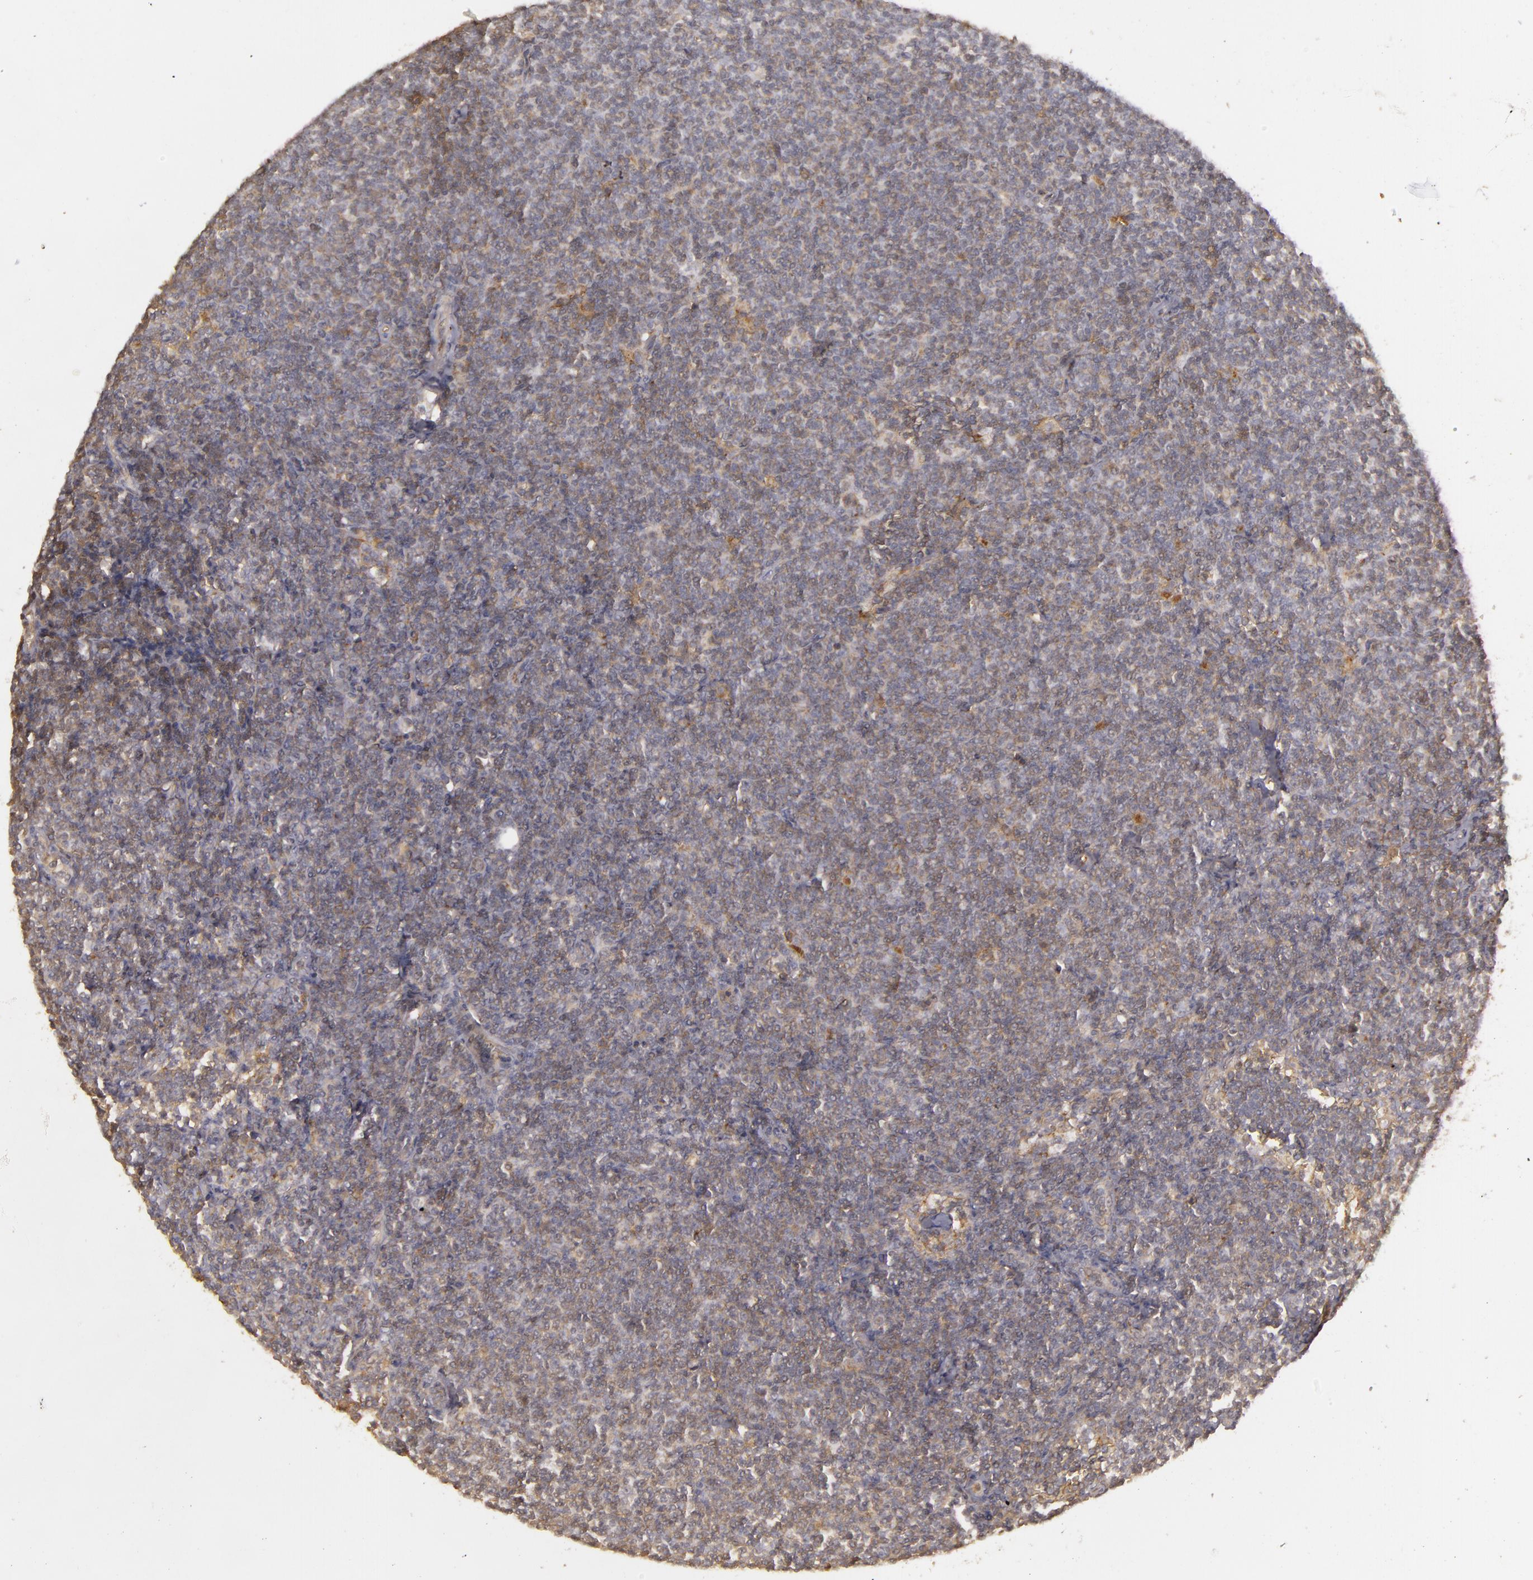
{"staining": {"intensity": "moderate", "quantity": ">75%", "location": "cytoplasmic/membranous"}, "tissue": "lymphoma", "cell_type": "Tumor cells", "image_type": "cancer", "snomed": [{"axis": "morphology", "description": "Malignant lymphoma, non-Hodgkin's type, Low grade"}, {"axis": "topography", "description": "Lymph node"}], "caption": "Tumor cells demonstrate moderate cytoplasmic/membranous positivity in about >75% of cells in malignant lymphoma, non-Hodgkin's type (low-grade). The staining was performed using DAB (3,3'-diaminobenzidine), with brown indicating positive protein expression. Nuclei are stained blue with hematoxylin.", "gene": "HRAS", "patient": {"sex": "male", "age": 65}}